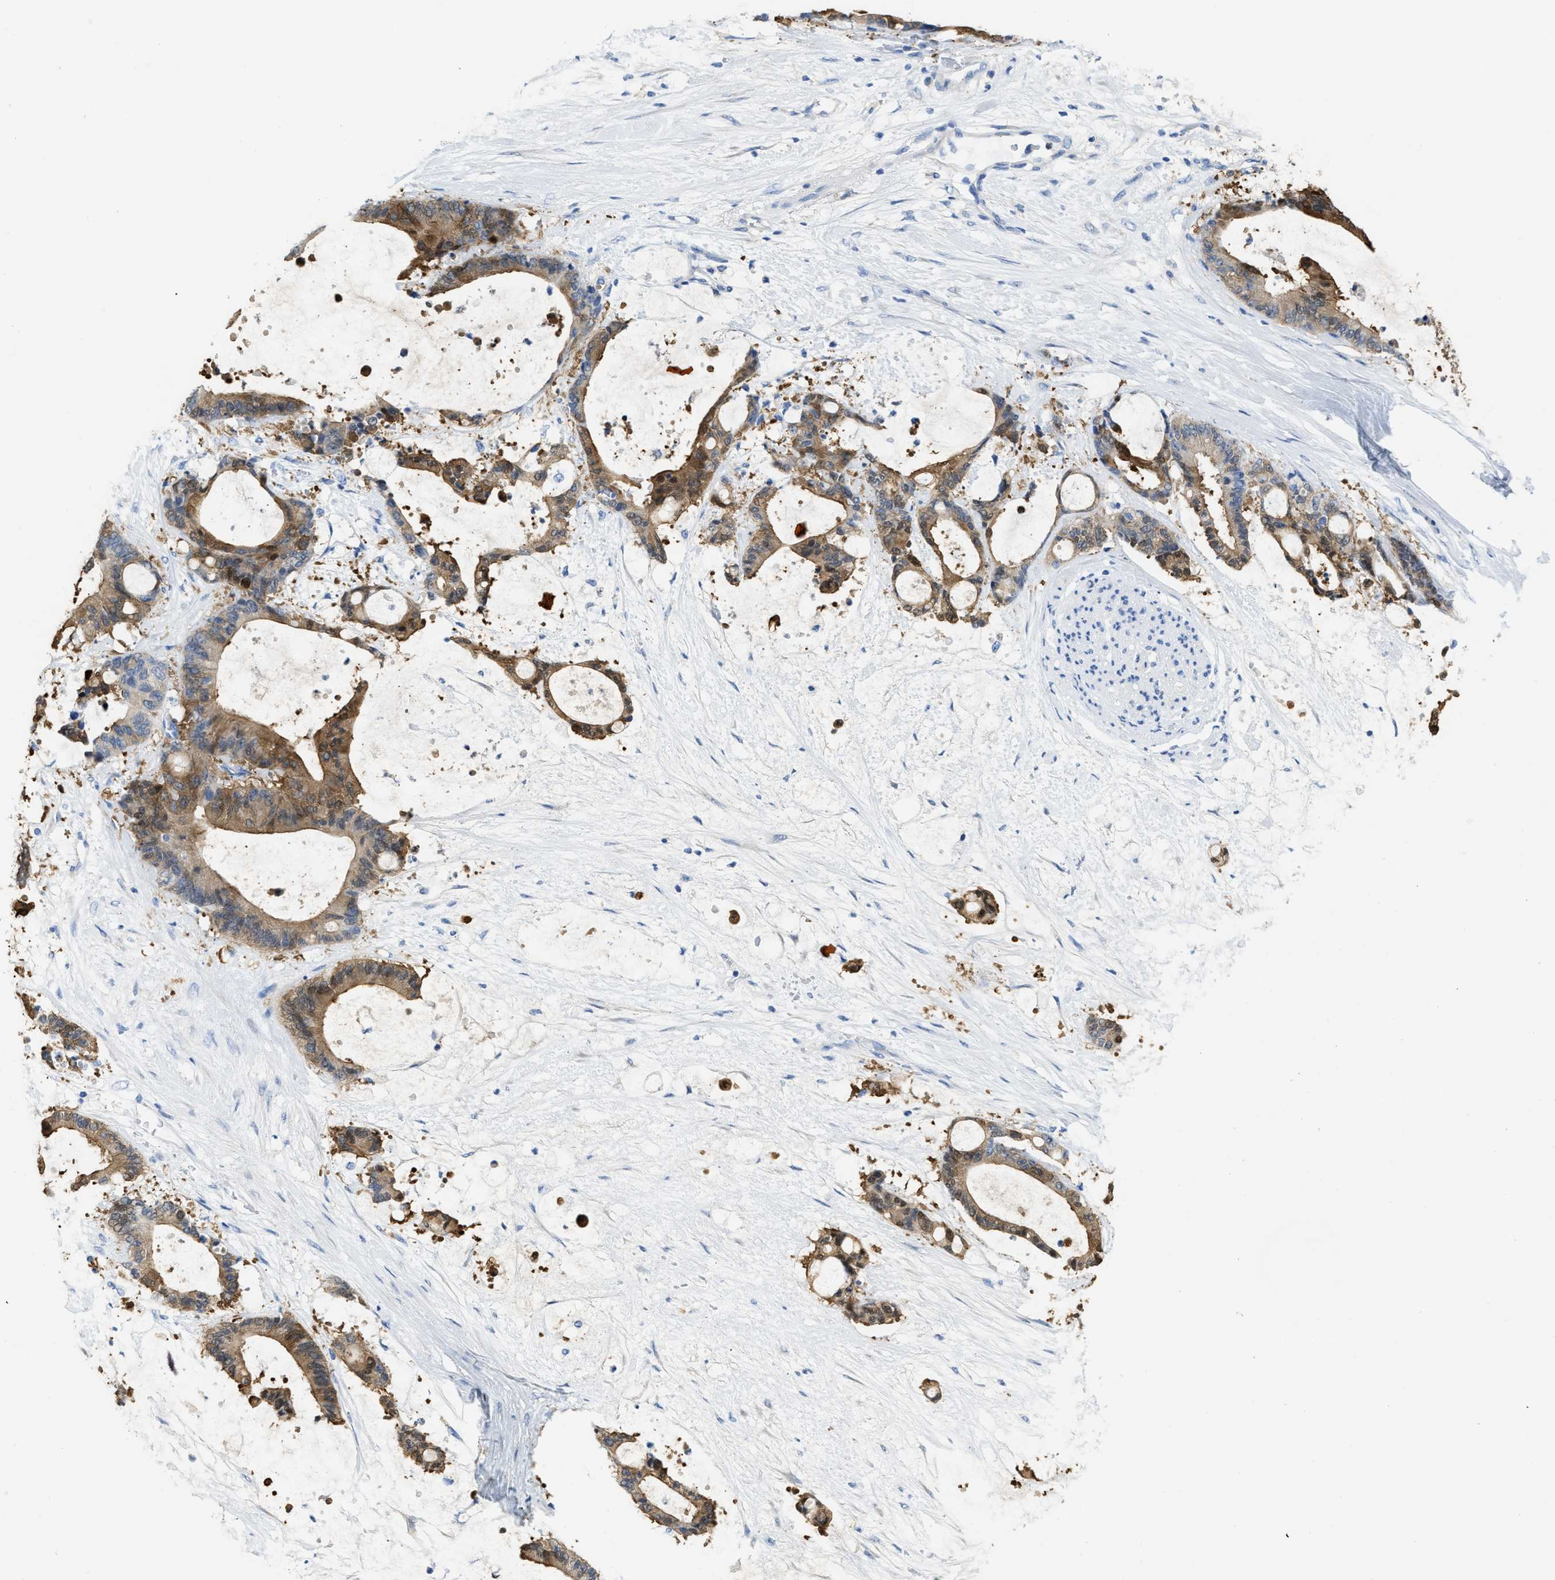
{"staining": {"intensity": "moderate", "quantity": ">75%", "location": "cytoplasmic/membranous"}, "tissue": "liver cancer", "cell_type": "Tumor cells", "image_type": "cancer", "snomed": [{"axis": "morphology", "description": "Normal tissue, NOS"}, {"axis": "morphology", "description": "Cholangiocarcinoma"}, {"axis": "topography", "description": "Liver"}, {"axis": "topography", "description": "Peripheral nerve tissue"}], "caption": "Immunohistochemistry (DAB) staining of liver cholangiocarcinoma displays moderate cytoplasmic/membranous protein positivity in approximately >75% of tumor cells.", "gene": "ASS1", "patient": {"sex": "female", "age": 73}}